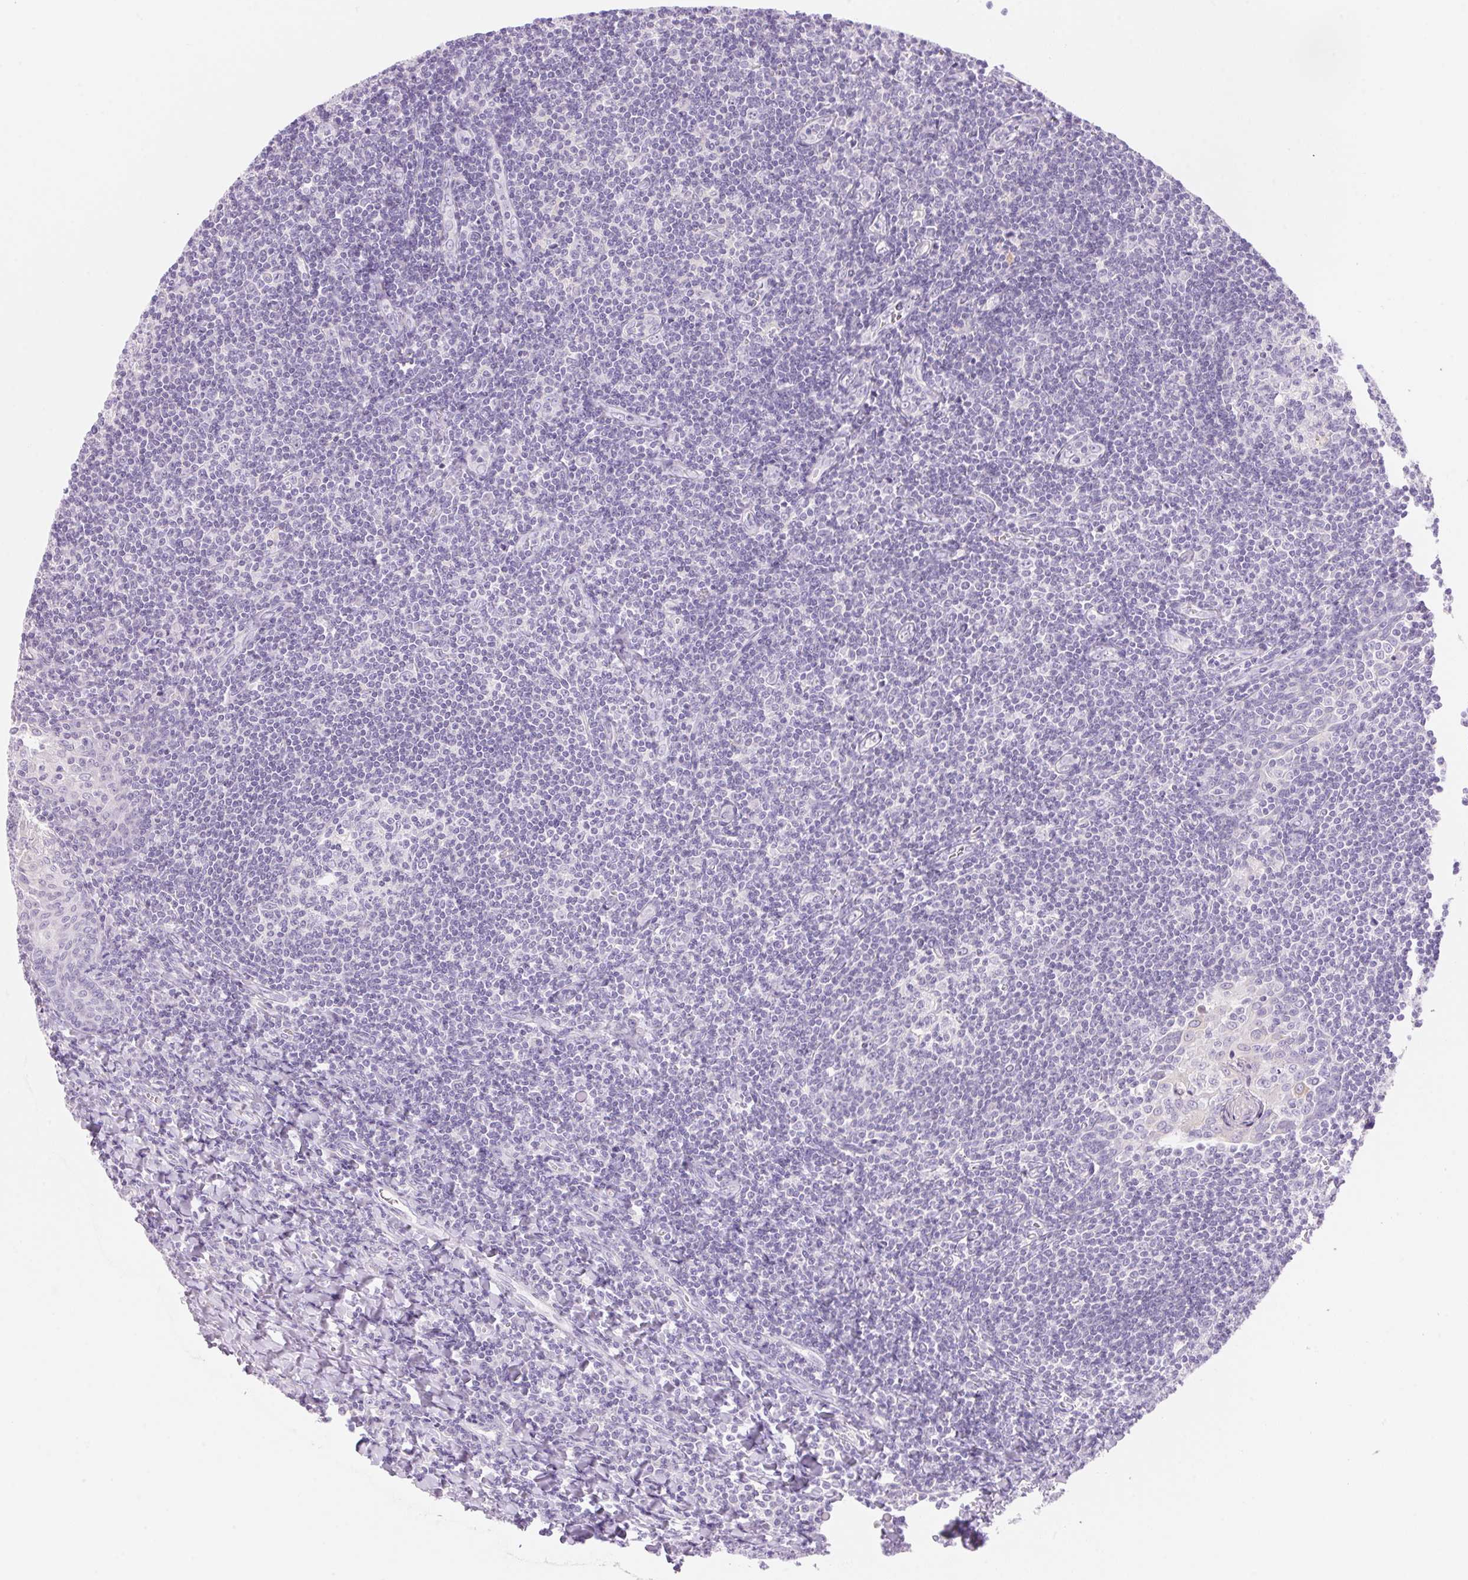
{"staining": {"intensity": "negative", "quantity": "none", "location": "none"}, "tissue": "tonsil", "cell_type": "Germinal center cells", "image_type": "normal", "snomed": [{"axis": "morphology", "description": "Normal tissue, NOS"}, {"axis": "morphology", "description": "Inflammation, NOS"}, {"axis": "topography", "description": "Tonsil"}], "caption": "This image is of unremarkable tonsil stained with IHC to label a protein in brown with the nuclei are counter-stained blue. There is no staining in germinal center cells.", "gene": "DHCR24", "patient": {"sex": "female", "age": 31}}